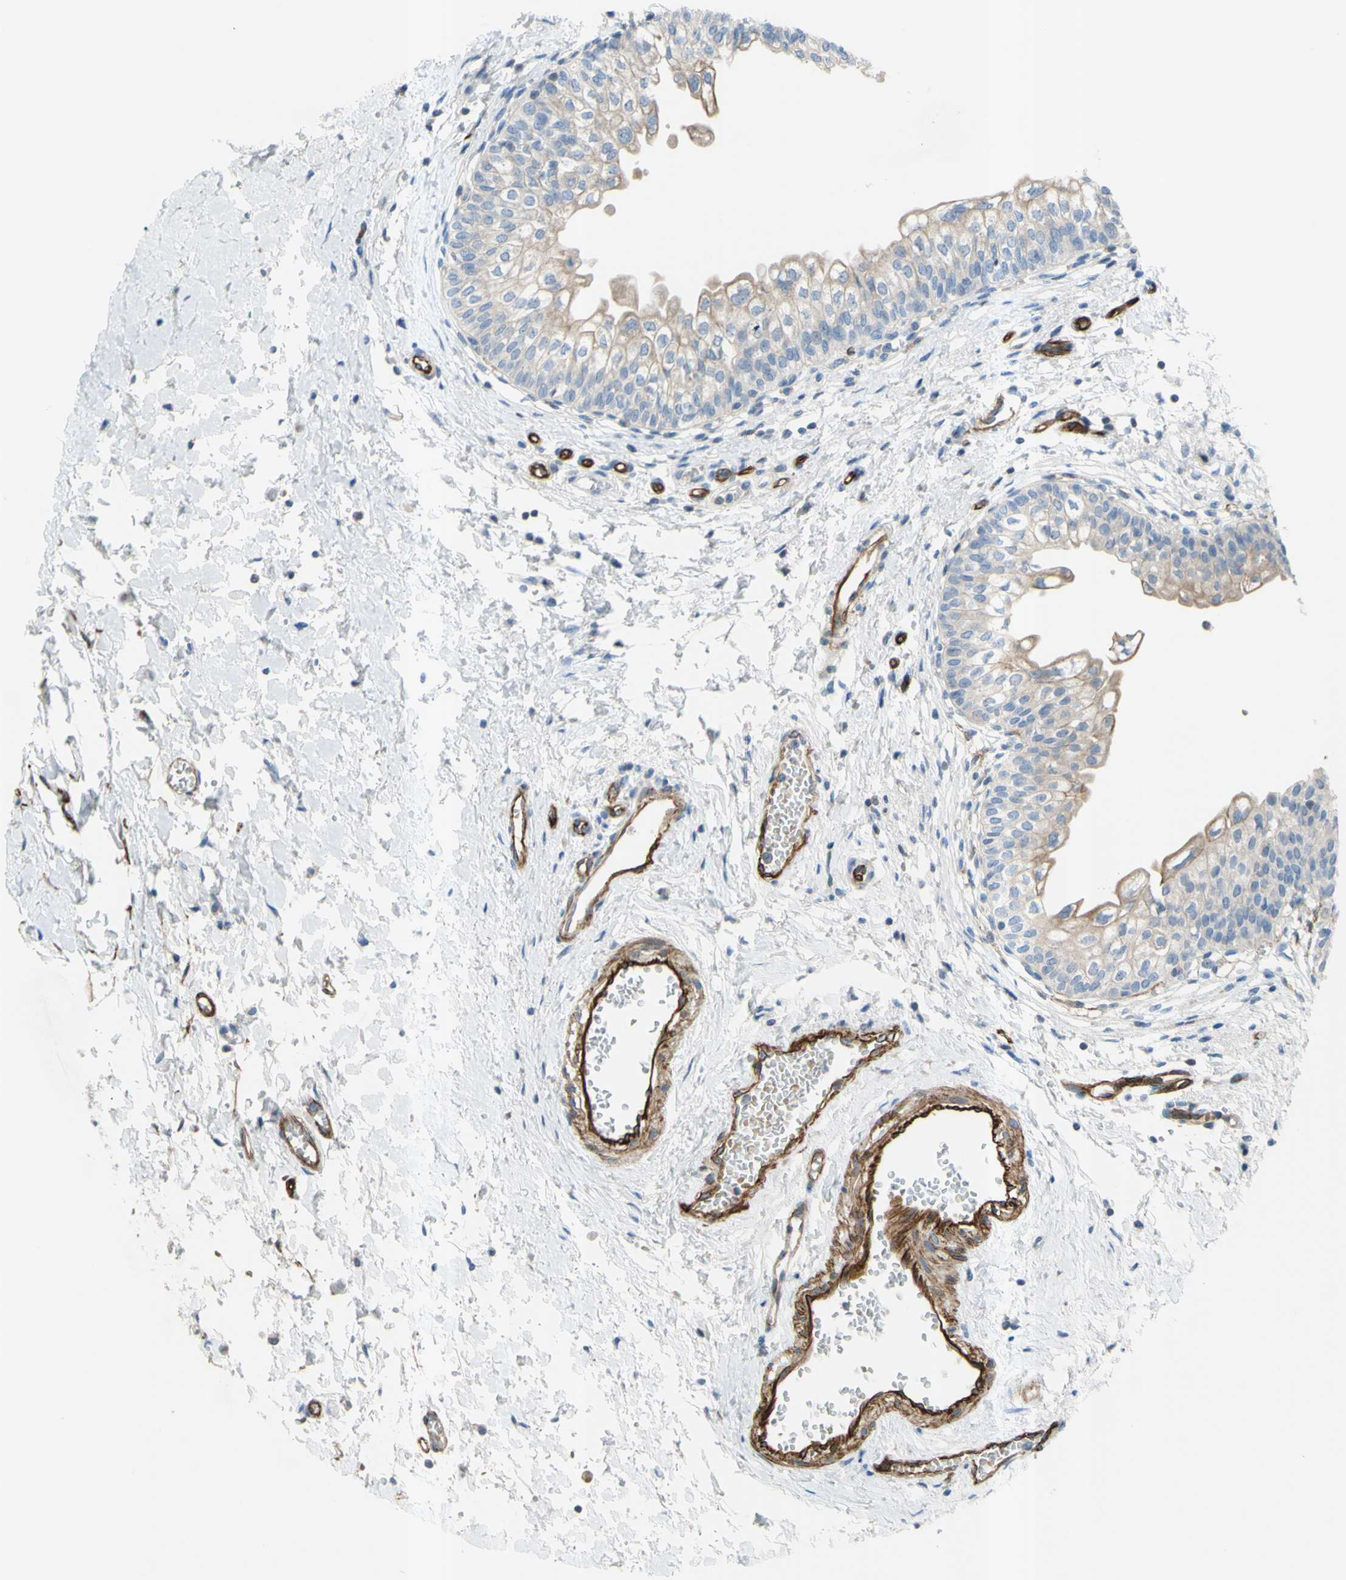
{"staining": {"intensity": "weak", "quantity": "25%-75%", "location": "cytoplasmic/membranous"}, "tissue": "urinary bladder", "cell_type": "Urothelial cells", "image_type": "normal", "snomed": [{"axis": "morphology", "description": "Normal tissue, NOS"}, {"axis": "topography", "description": "Urinary bladder"}], "caption": "Protein expression analysis of benign human urinary bladder reveals weak cytoplasmic/membranous expression in approximately 25%-75% of urothelial cells.", "gene": "PRRG2", "patient": {"sex": "male", "age": 55}}